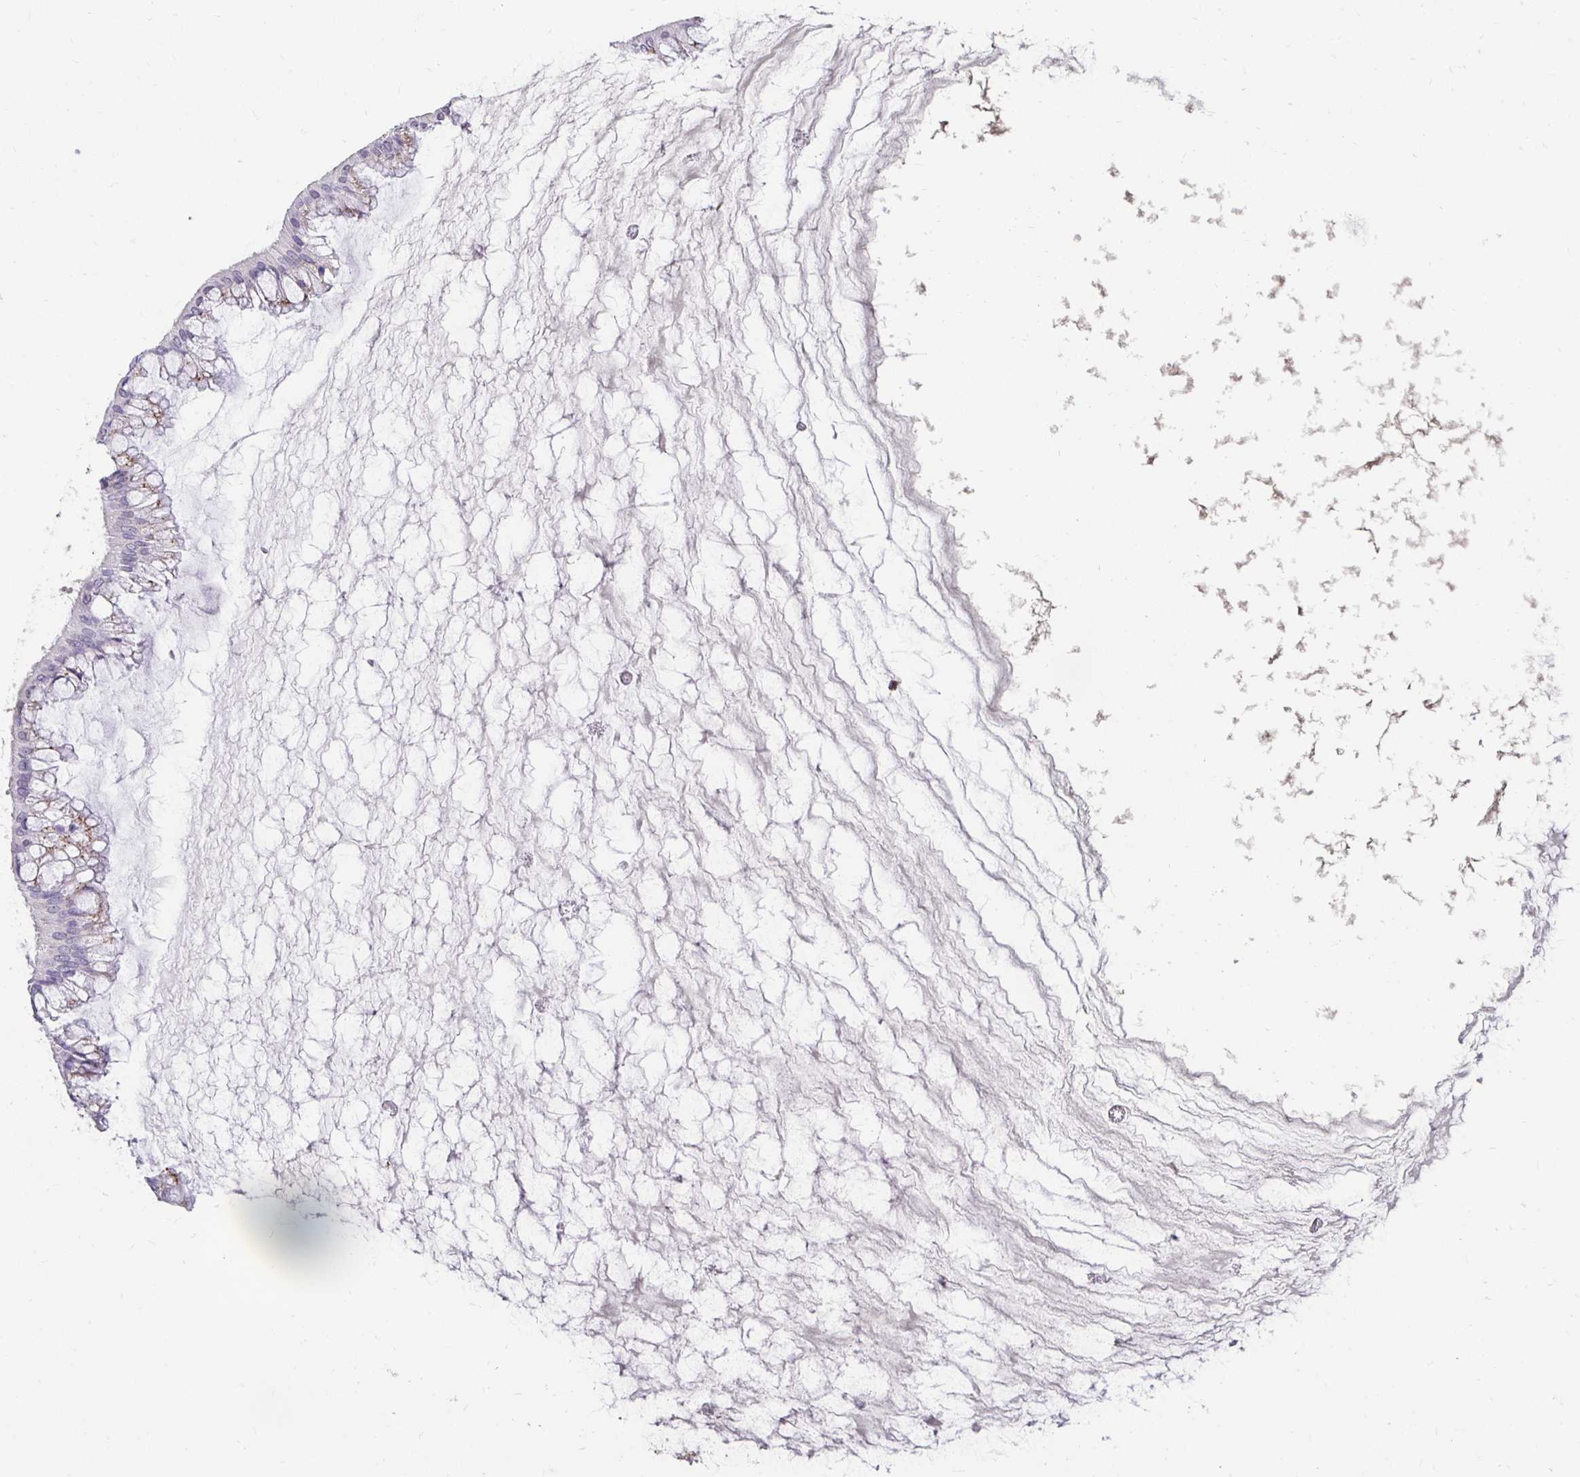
{"staining": {"intensity": "weak", "quantity": "<25%", "location": "cytoplasmic/membranous"}, "tissue": "ovarian cancer", "cell_type": "Tumor cells", "image_type": "cancer", "snomed": [{"axis": "morphology", "description": "Cystadenocarcinoma, mucinous, NOS"}, {"axis": "topography", "description": "Ovary"}], "caption": "Histopathology image shows no significant protein expression in tumor cells of ovarian cancer (mucinous cystadenocarcinoma).", "gene": "GK2", "patient": {"sex": "female", "age": 73}}